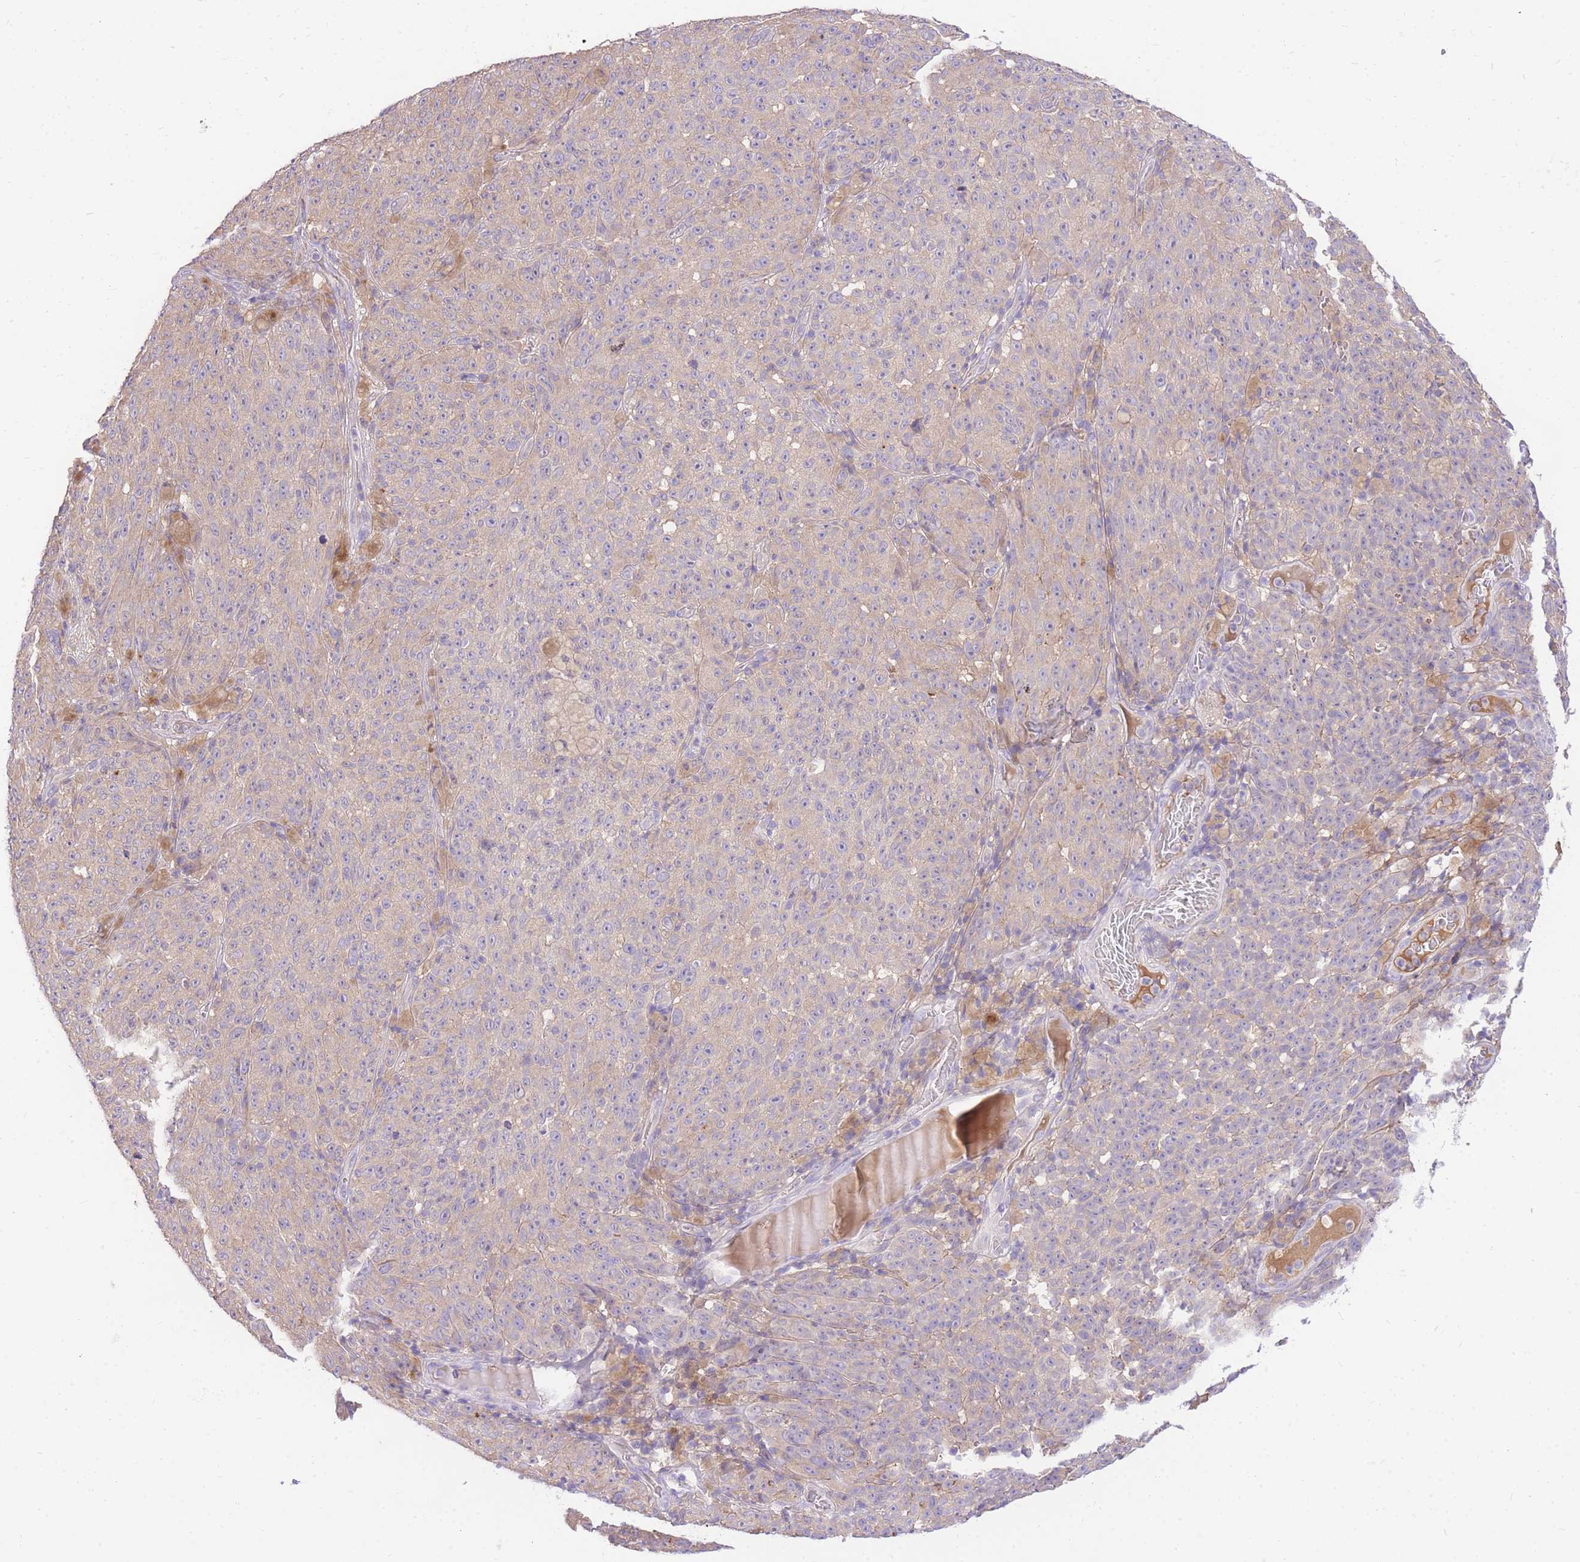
{"staining": {"intensity": "weak", "quantity": "25%-75%", "location": "cytoplasmic/membranous"}, "tissue": "melanoma", "cell_type": "Tumor cells", "image_type": "cancer", "snomed": [{"axis": "morphology", "description": "Malignant melanoma, NOS"}, {"axis": "topography", "description": "Skin"}], "caption": "Malignant melanoma was stained to show a protein in brown. There is low levels of weak cytoplasmic/membranous staining in approximately 25%-75% of tumor cells. (Brightfield microscopy of DAB IHC at high magnification).", "gene": "LIPH", "patient": {"sex": "female", "age": 82}}